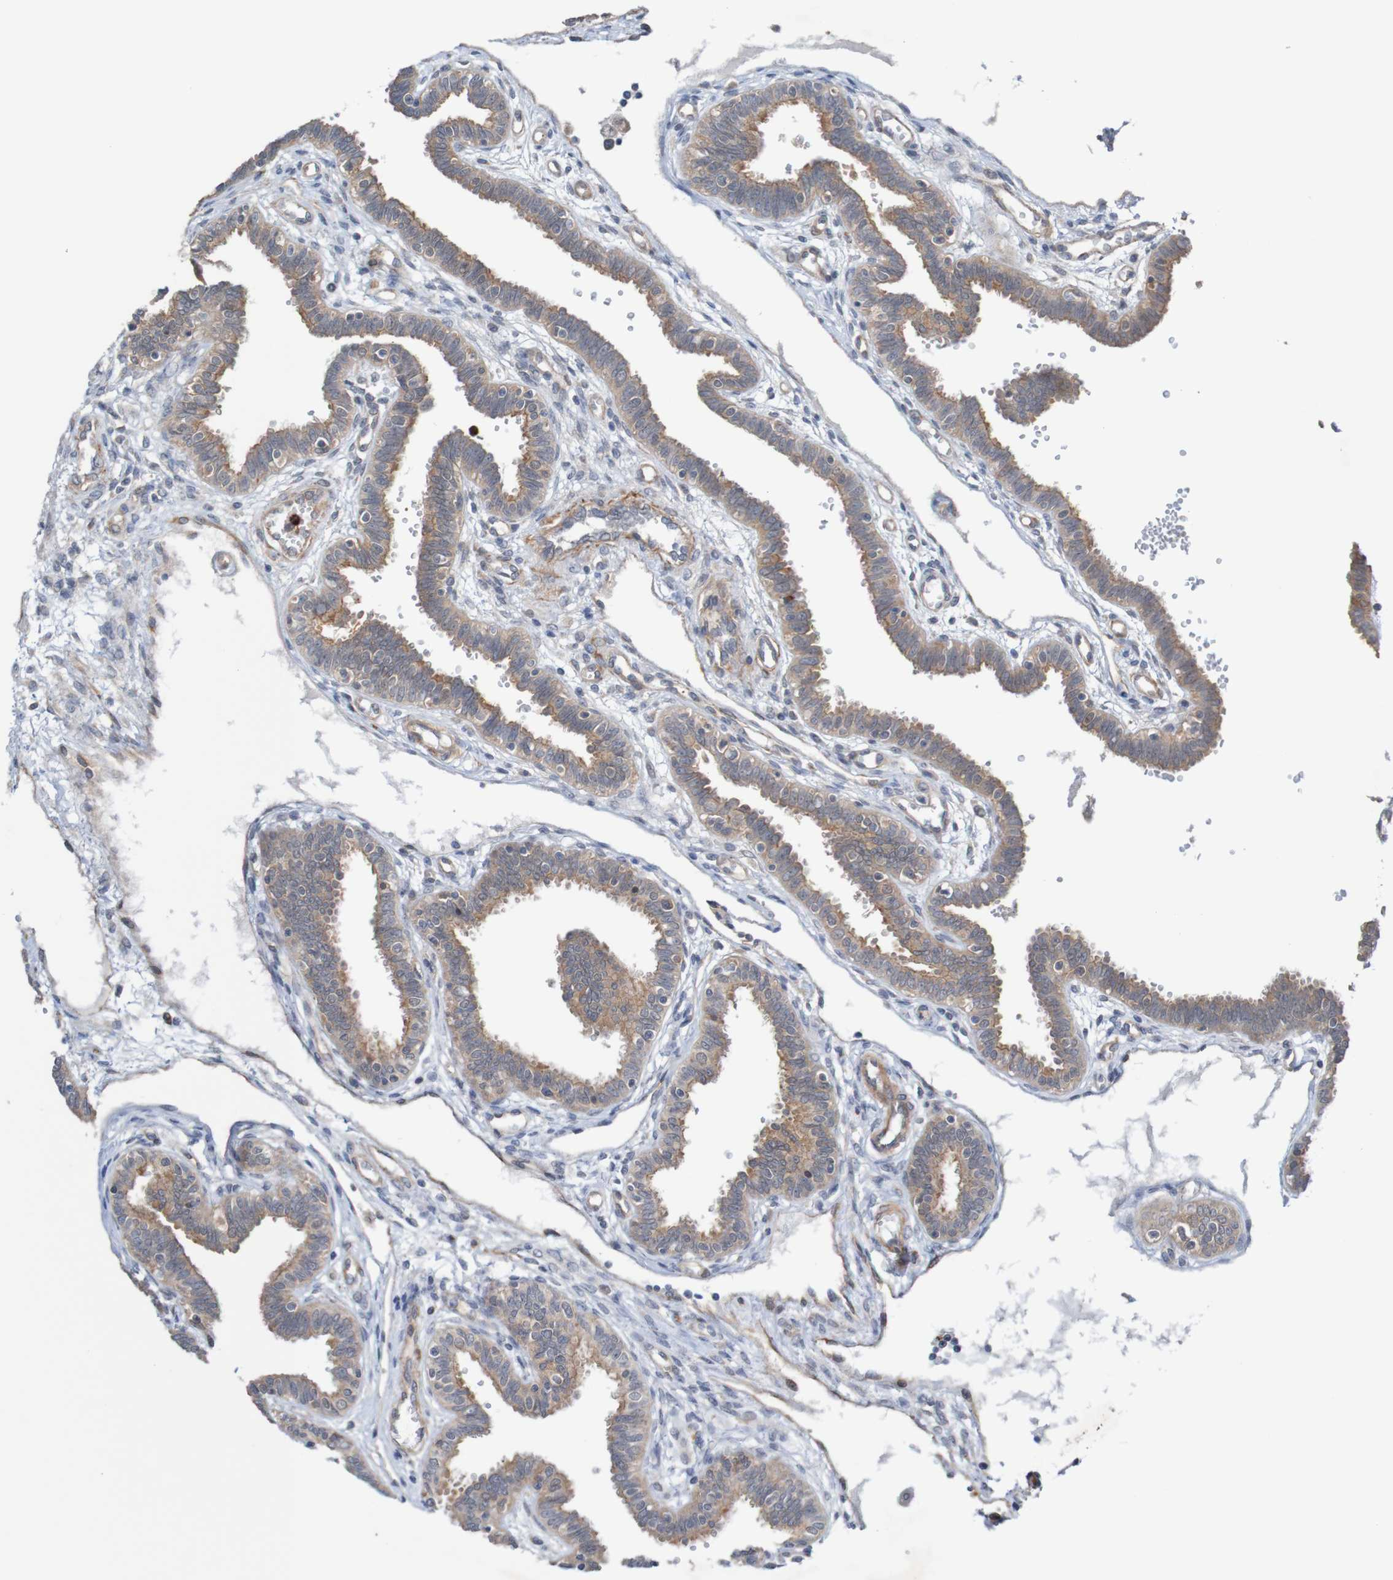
{"staining": {"intensity": "moderate", "quantity": ">75%", "location": "cytoplasmic/membranous"}, "tissue": "fallopian tube", "cell_type": "Glandular cells", "image_type": "normal", "snomed": [{"axis": "morphology", "description": "Normal tissue, NOS"}, {"axis": "topography", "description": "Fallopian tube"}], "caption": "Brown immunohistochemical staining in normal fallopian tube shows moderate cytoplasmic/membranous expression in about >75% of glandular cells.", "gene": "ST8SIA6", "patient": {"sex": "female", "age": 32}}